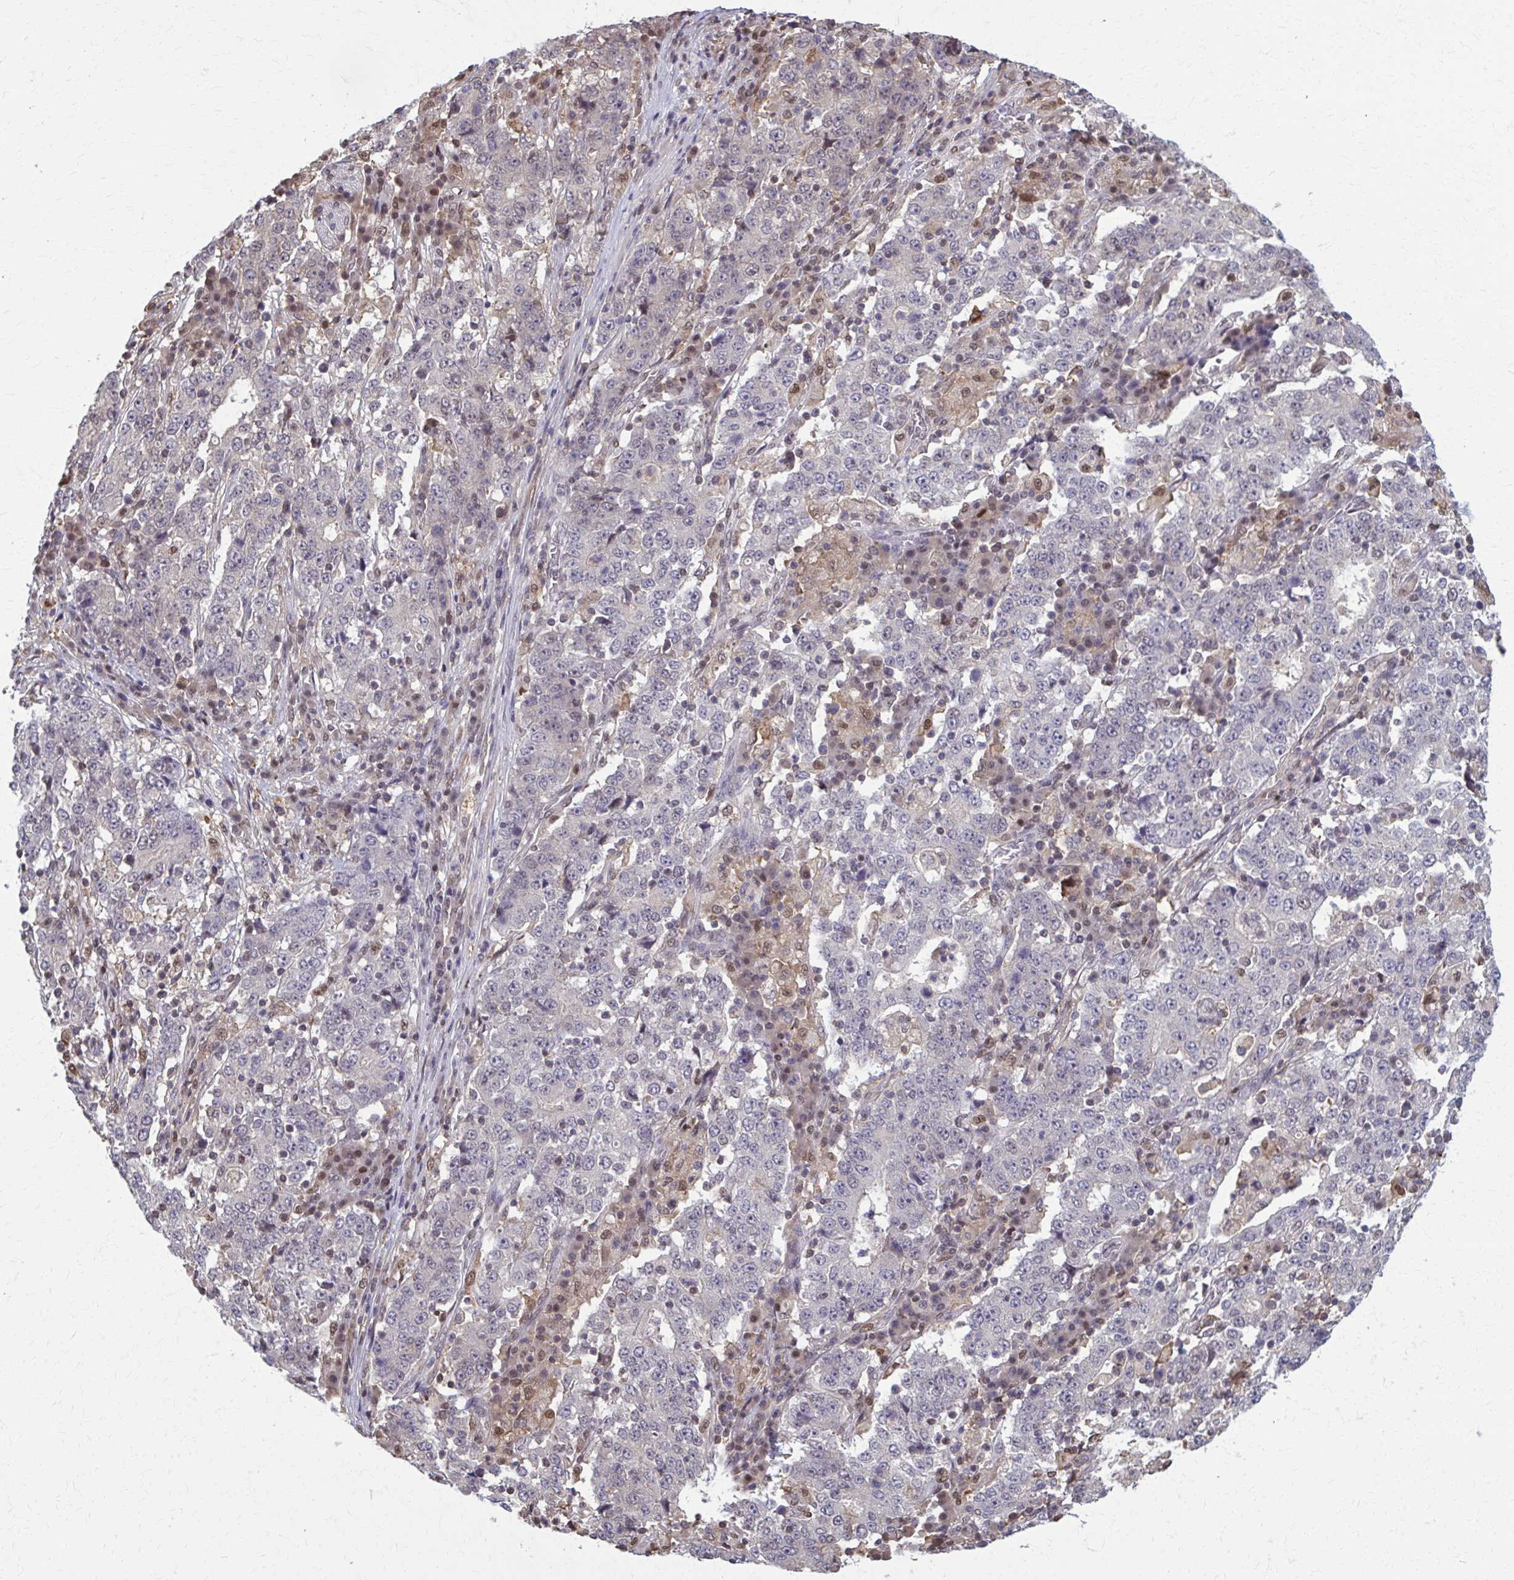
{"staining": {"intensity": "negative", "quantity": "none", "location": "none"}, "tissue": "stomach cancer", "cell_type": "Tumor cells", "image_type": "cancer", "snomed": [{"axis": "morphology", "description": "Adenocarcinoma, NOS"}, {"axis": "topography", "description": "Stomach"}], "caption": "Immunohistochemical staining of stomach cancer displays no significant staining in tumor cells.", "gene": "MDH1", "patient": {"sex": "male", "age": 59}}